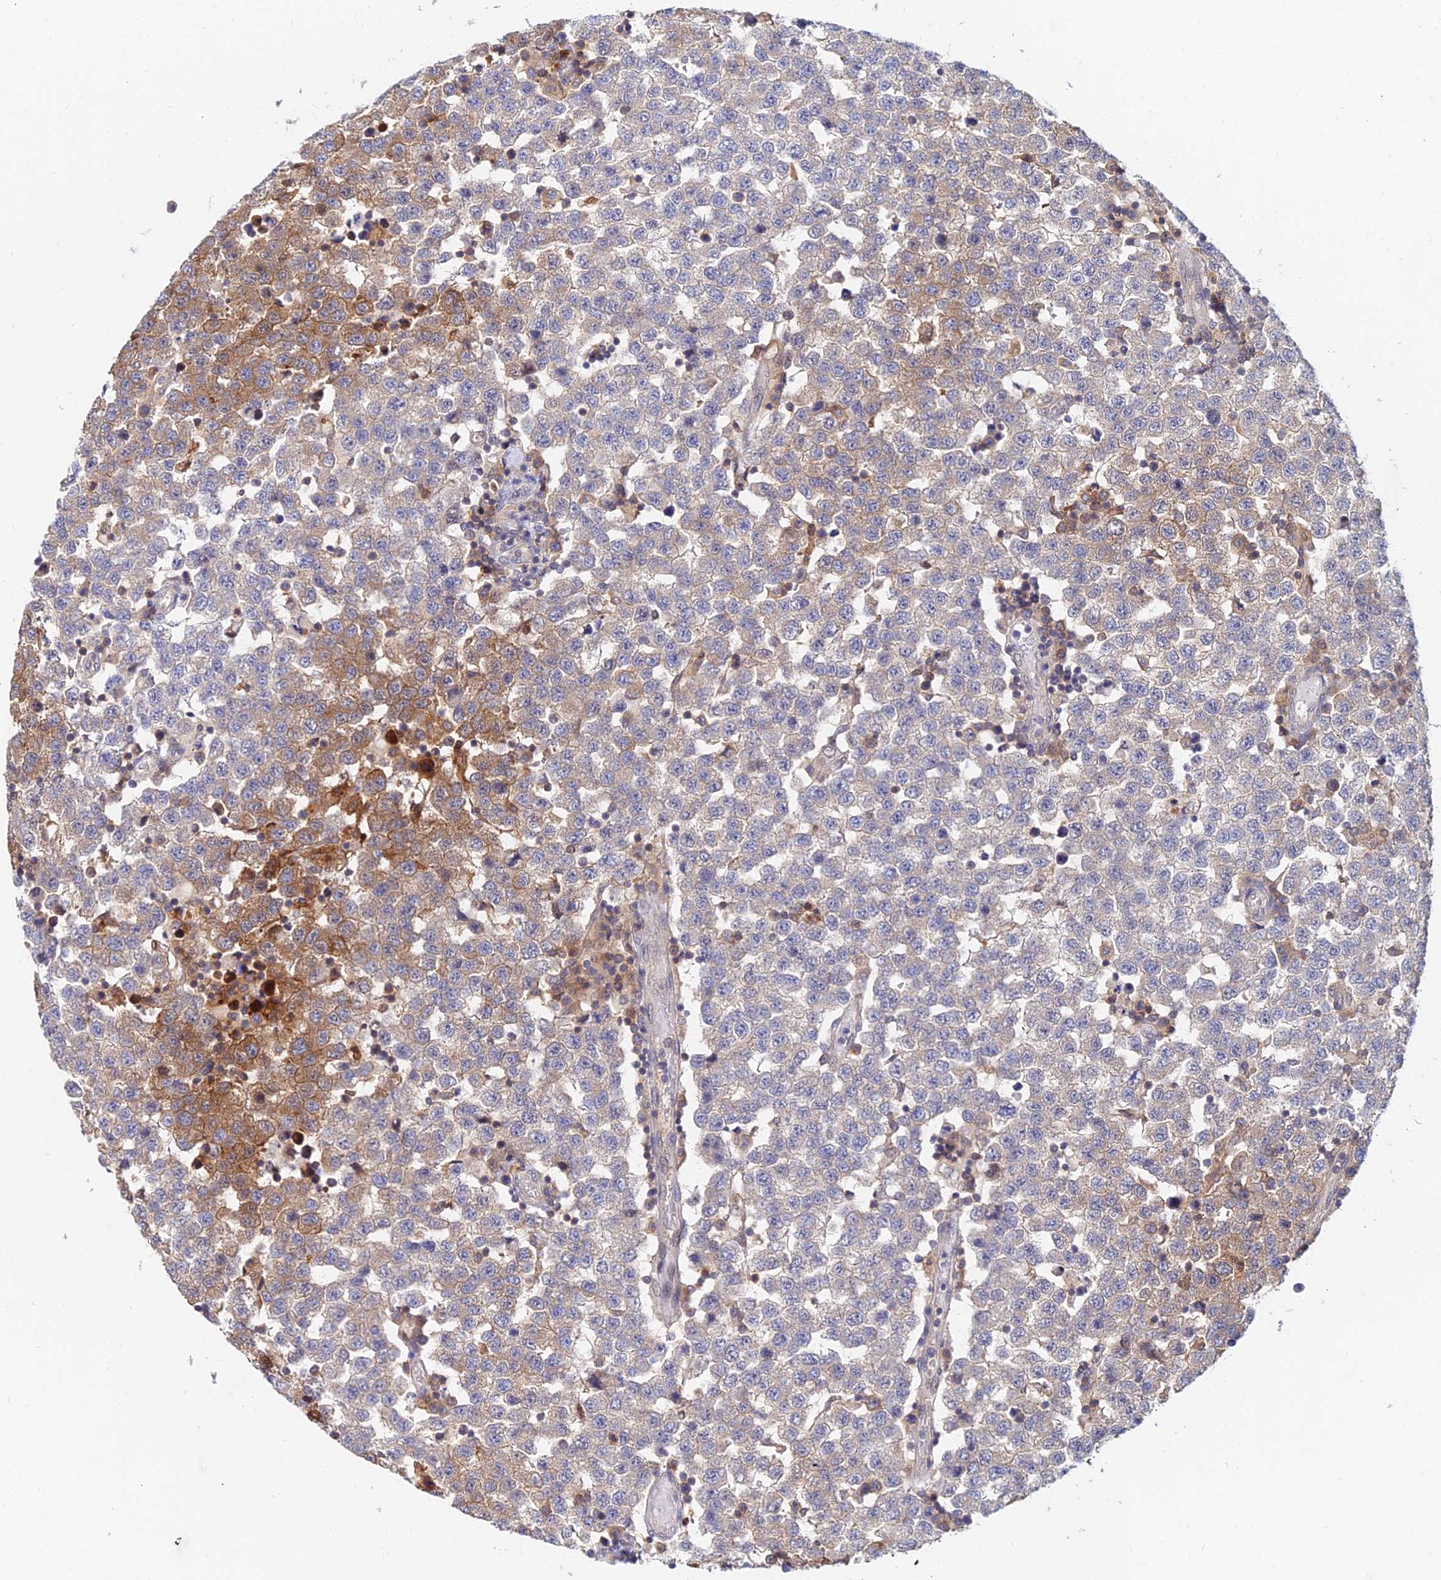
{"staining": {"intensity": "moderate", "quantity": "<25%", "location": "cytoplasmic/membranous"}, "tissue": "testis cancer", "cell_type": "Tumor cells", "image_type": "cancer", "snomed": [{"axis": "morphology", "description": "Seminoma, NOS"}, {"axis": "topography", "description": "Testis"}], "caption": "Immunohistochemistry of seminoma (testis) exhibits low levels of moderate cytoplasmic/membranous staining in approximately <25% of tumor cells. (brown staining indicates protein expression, while blue staining denotes nuclei).", "gene": "B3GALT4", "patient": {"sex": "male", "age": 34}}